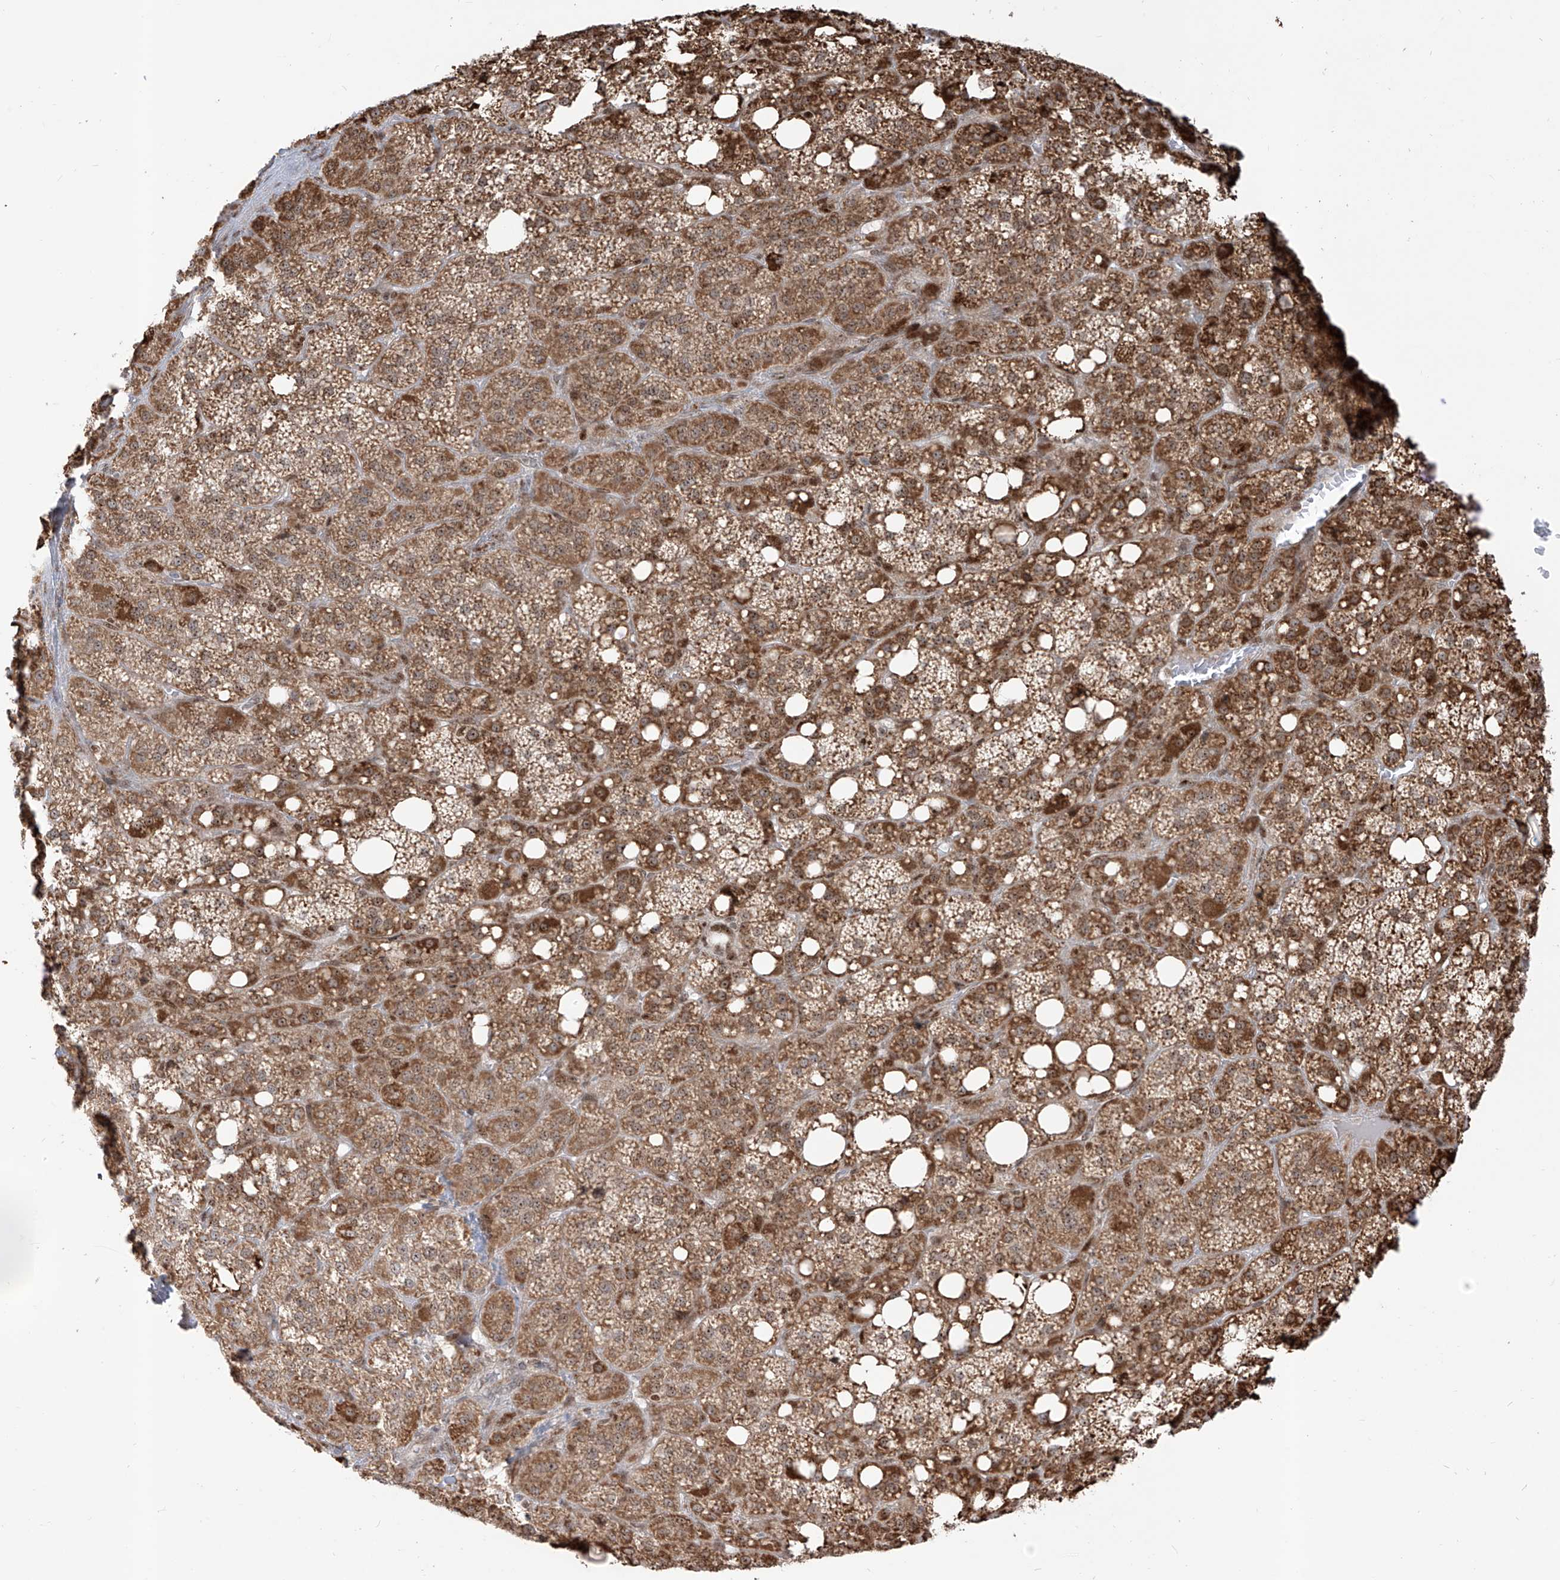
{"staining": {"intensity": "moderate", "quantity": ">75%", "location": "cytoplasmic/membranous"}, "tissue": "adrenal gland", "cell_type": "Glandular cells", "image_type": "normal", "snomed": [{"axis": "morphology", "description": "Normal tissue, NOS"}, {"axis": "topography", "description": "Adrenal gland"}], "caption": "Glandular cells demonstrate medium levels of moderate cytoplasmic/membranous staining in about >75% of cells in normal adrenal gland.", "gene": "ZBTB8A", "patient": {"sex": "female", "age": 59}}